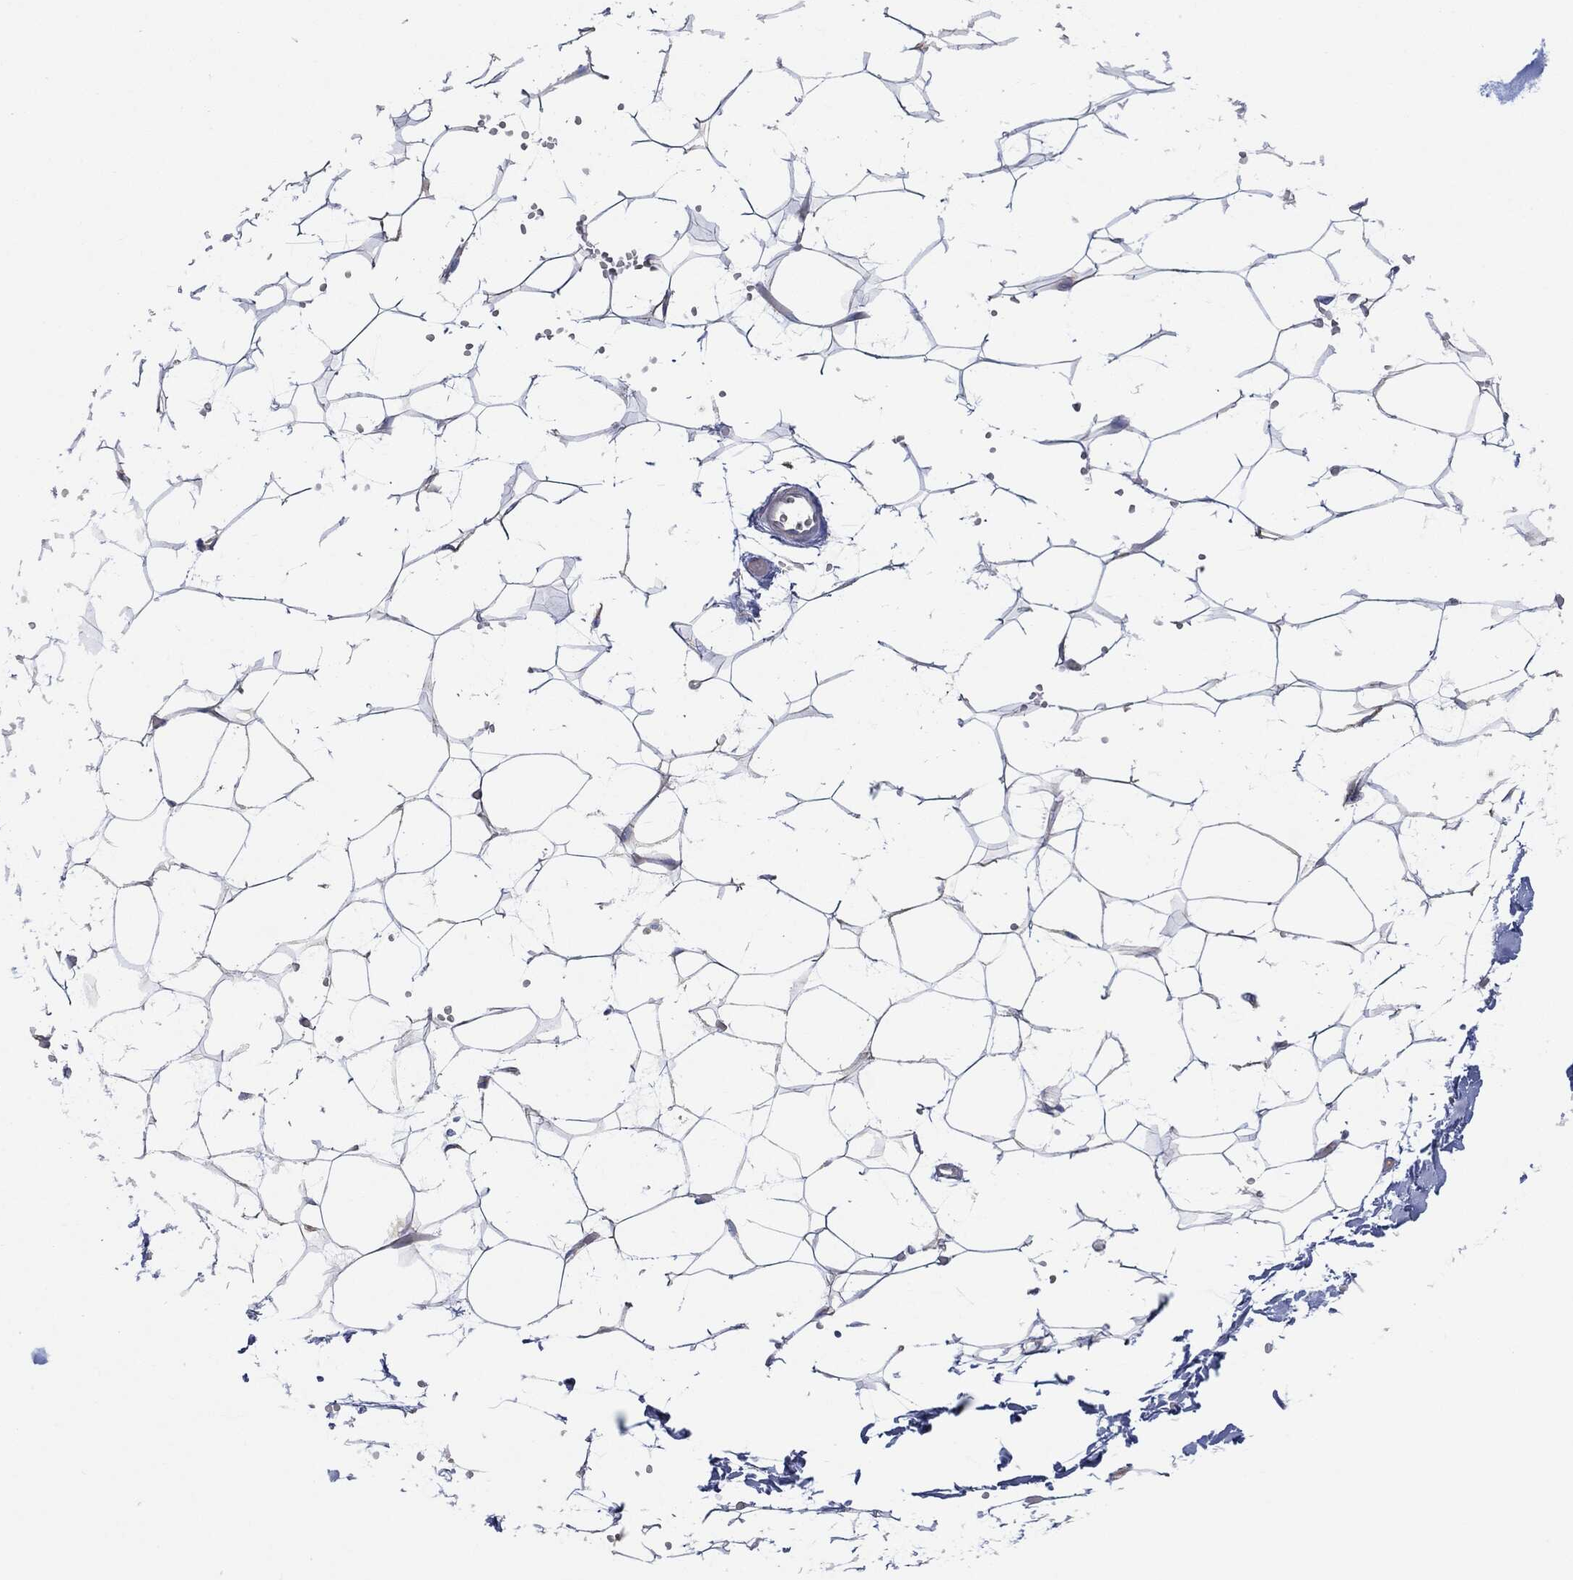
{"staining": {"intensity": "negative", "quantity": "none", "location": "none"}, "tissue": "adipose tissue", "cell_type": "Adipocytes", "image_type": "normal", "snomed": [{"axis": "morphology", "description": "Normal tissue, NOS"}, {"axis": "topography", "description": "Skin"}, {"axis": "topography", "description": "Peripheral nerve tissue"}], "caption": "Adipocytes are negative for protein expression in normal human adipose tissue. (DAB immunohistochemistry with hematoxylin counter stain).", "gene": "EIF2S2", "patient": {"sex": "female", "age": 56}}